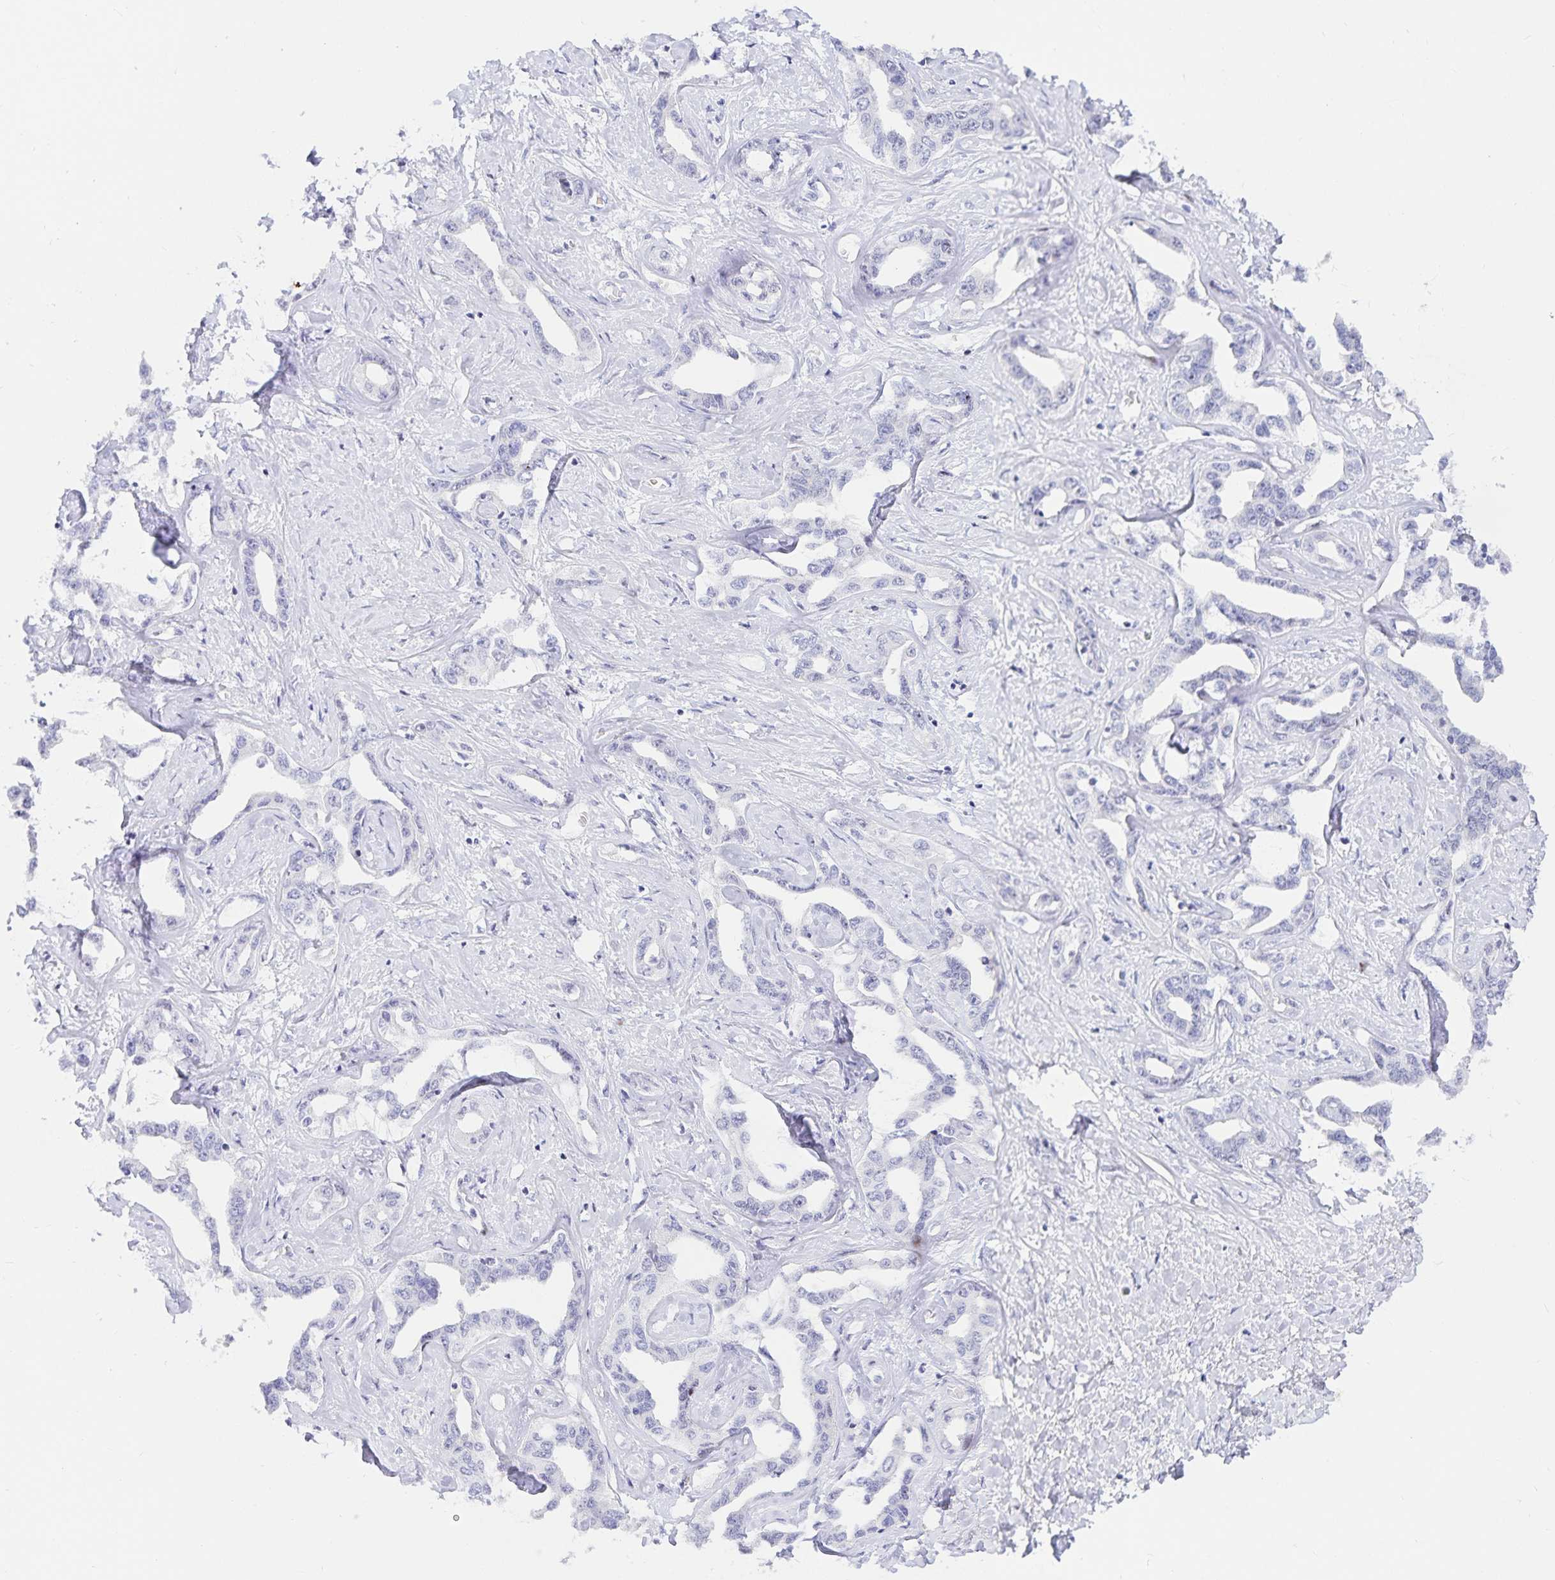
{"staining": {"intensity": "negative", "quantity": "none", "location": "none"}, "tissue": "liver cancer", "cell_type": "Tumor cells", "image_type": "cancer", "snomed": [{"axis": "morphology", "description": "Cholangiocarcinoma"}, {"axis": "topography", "description": "Liver"}], "caption": "This is an immunohistochemistry image of human liver cholangiocarcinoma. There is no positivity in tumor cells.", "gene": "KBTBD13", "patient": {"sex": "male", "age": 59}}